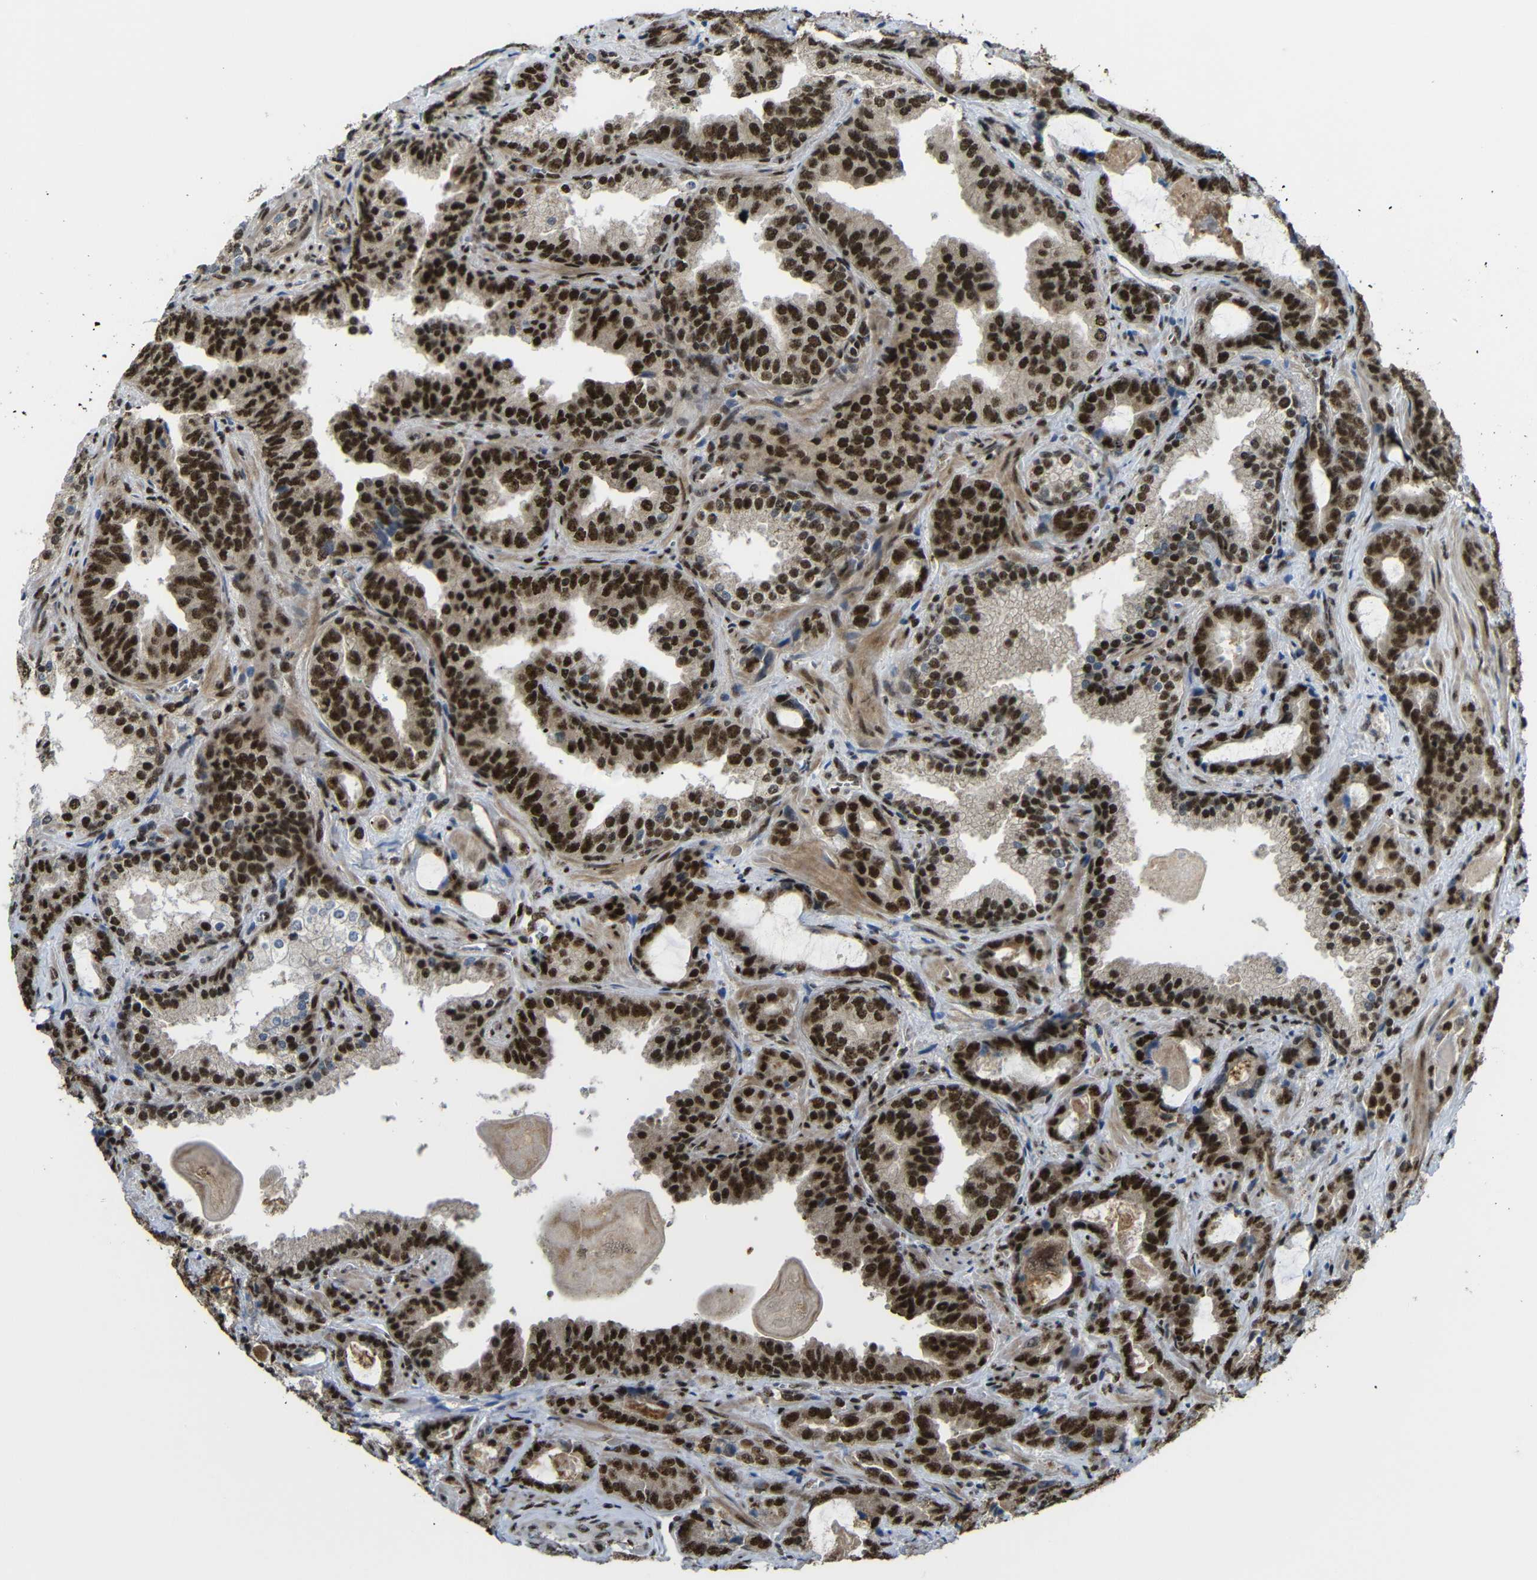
{"staining": {"intensity": "strong", "quantity": ">75%", "location": "cytoplasmic/membranous,nuclear"}, "tissue": "prostate cancer", "cell_type": "Tumor cells", "image_type": "cancer", "snomed": [{"axis": "morphology", "description": "Adenocarcinoma, Low grade"}, {"axis": "topography", "description": "Prostate"}], "caption": "Immunohistochemical staining of prostate cancer exhibits strong cytoplasmic/membranous and nuclear protein expression in approximately >75% of tumor cells.", "gene": "TCF7L2", "patient": {"sex": "male", "age": 60}}